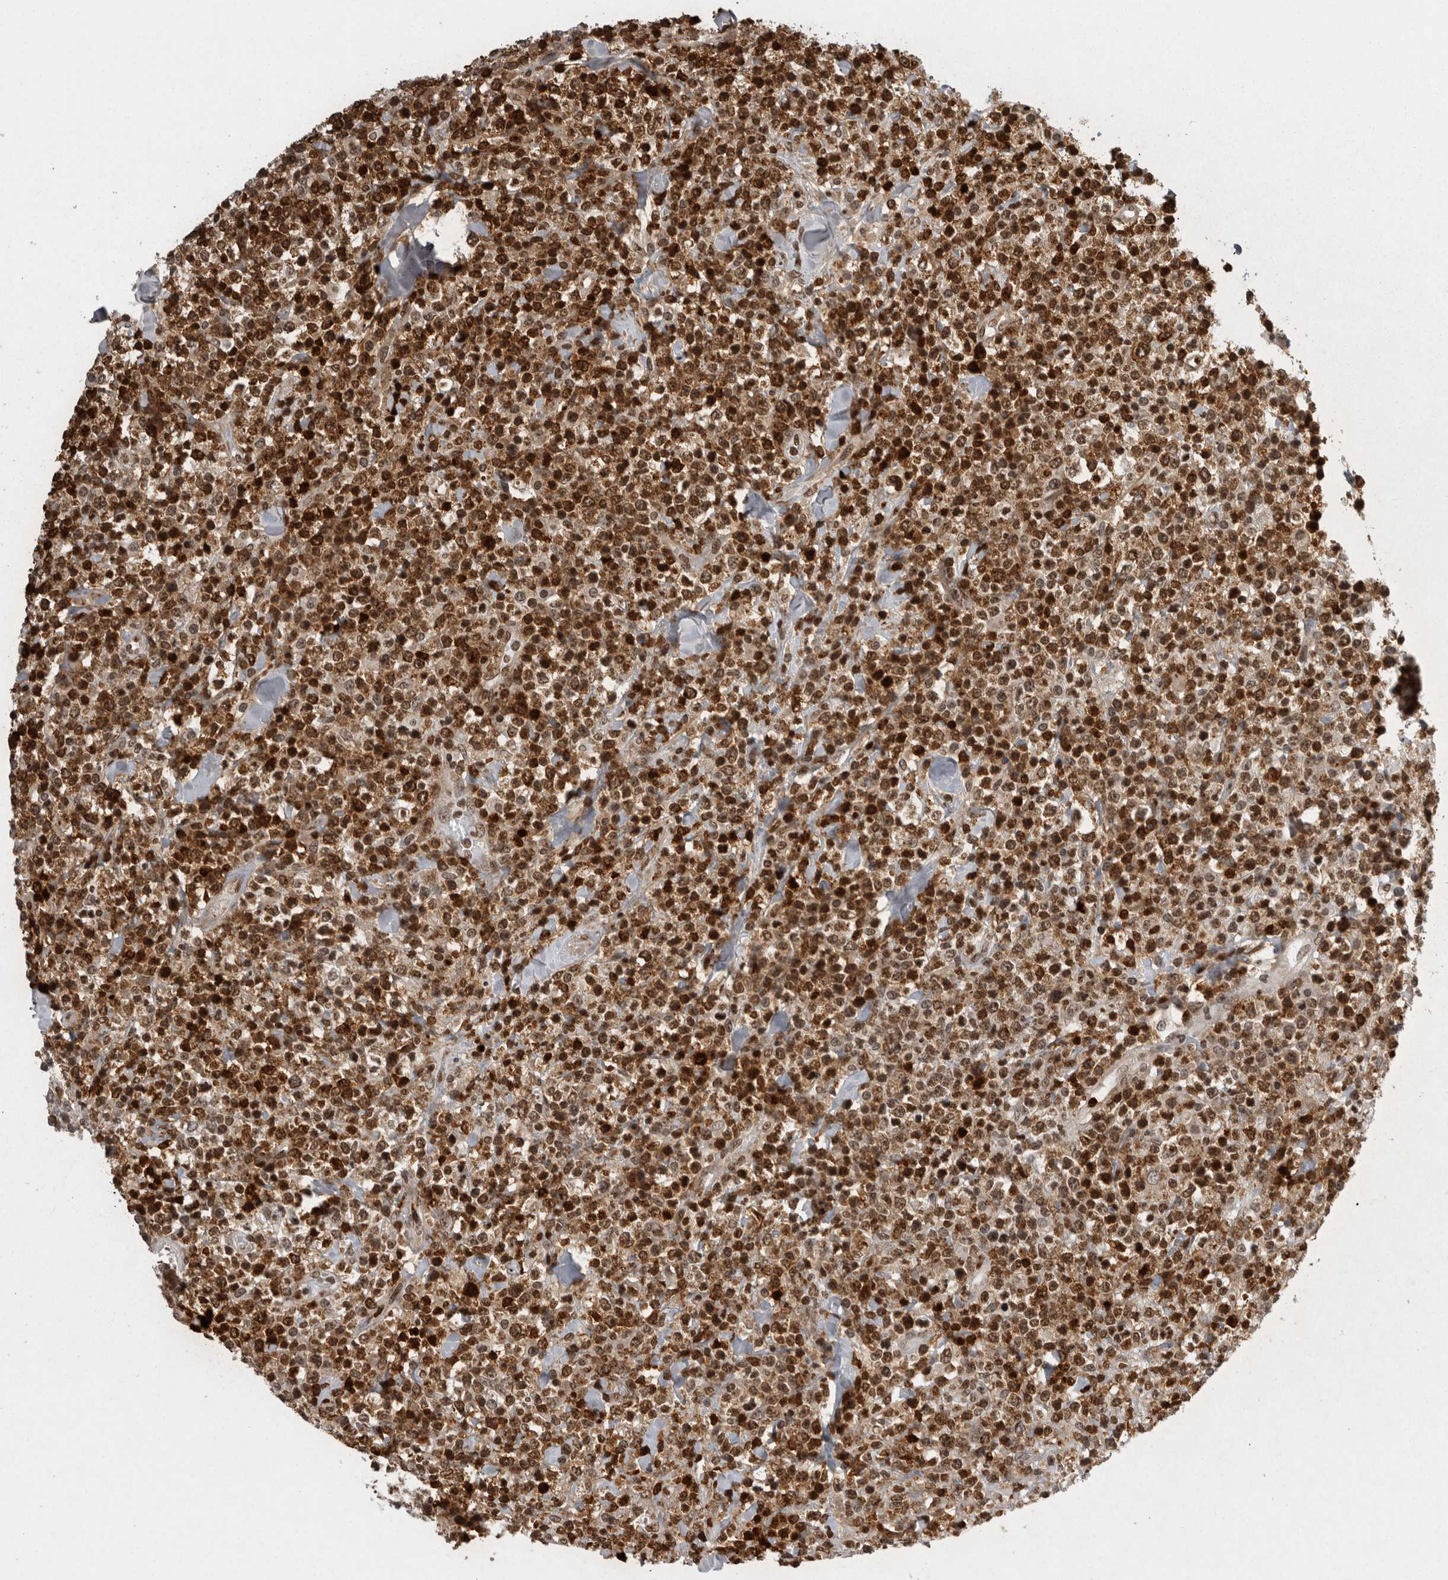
{"staining": {"intensity": "strong", "quantity": ">75%", "location": "cytoplasmic/membranous,nuclear"}, "tissue": "lymphoma", "cell_type": "Tumor cells", "image_type": "cancer", "snomed": [{"axis": "morphology", "description": "Malignant lymphoma, non-Hodgkin's type, High grade"}, {"axis": "topography", "description": "Colon"}], "caption": "Brown immunohistochemical staining in lymphoma reveals strong cytoplasmic/membranous and nuclear positivity in approximately >75% of tumor cells.", "gene": "GNLY", "patient": {"sex": "female", "age": 53}}